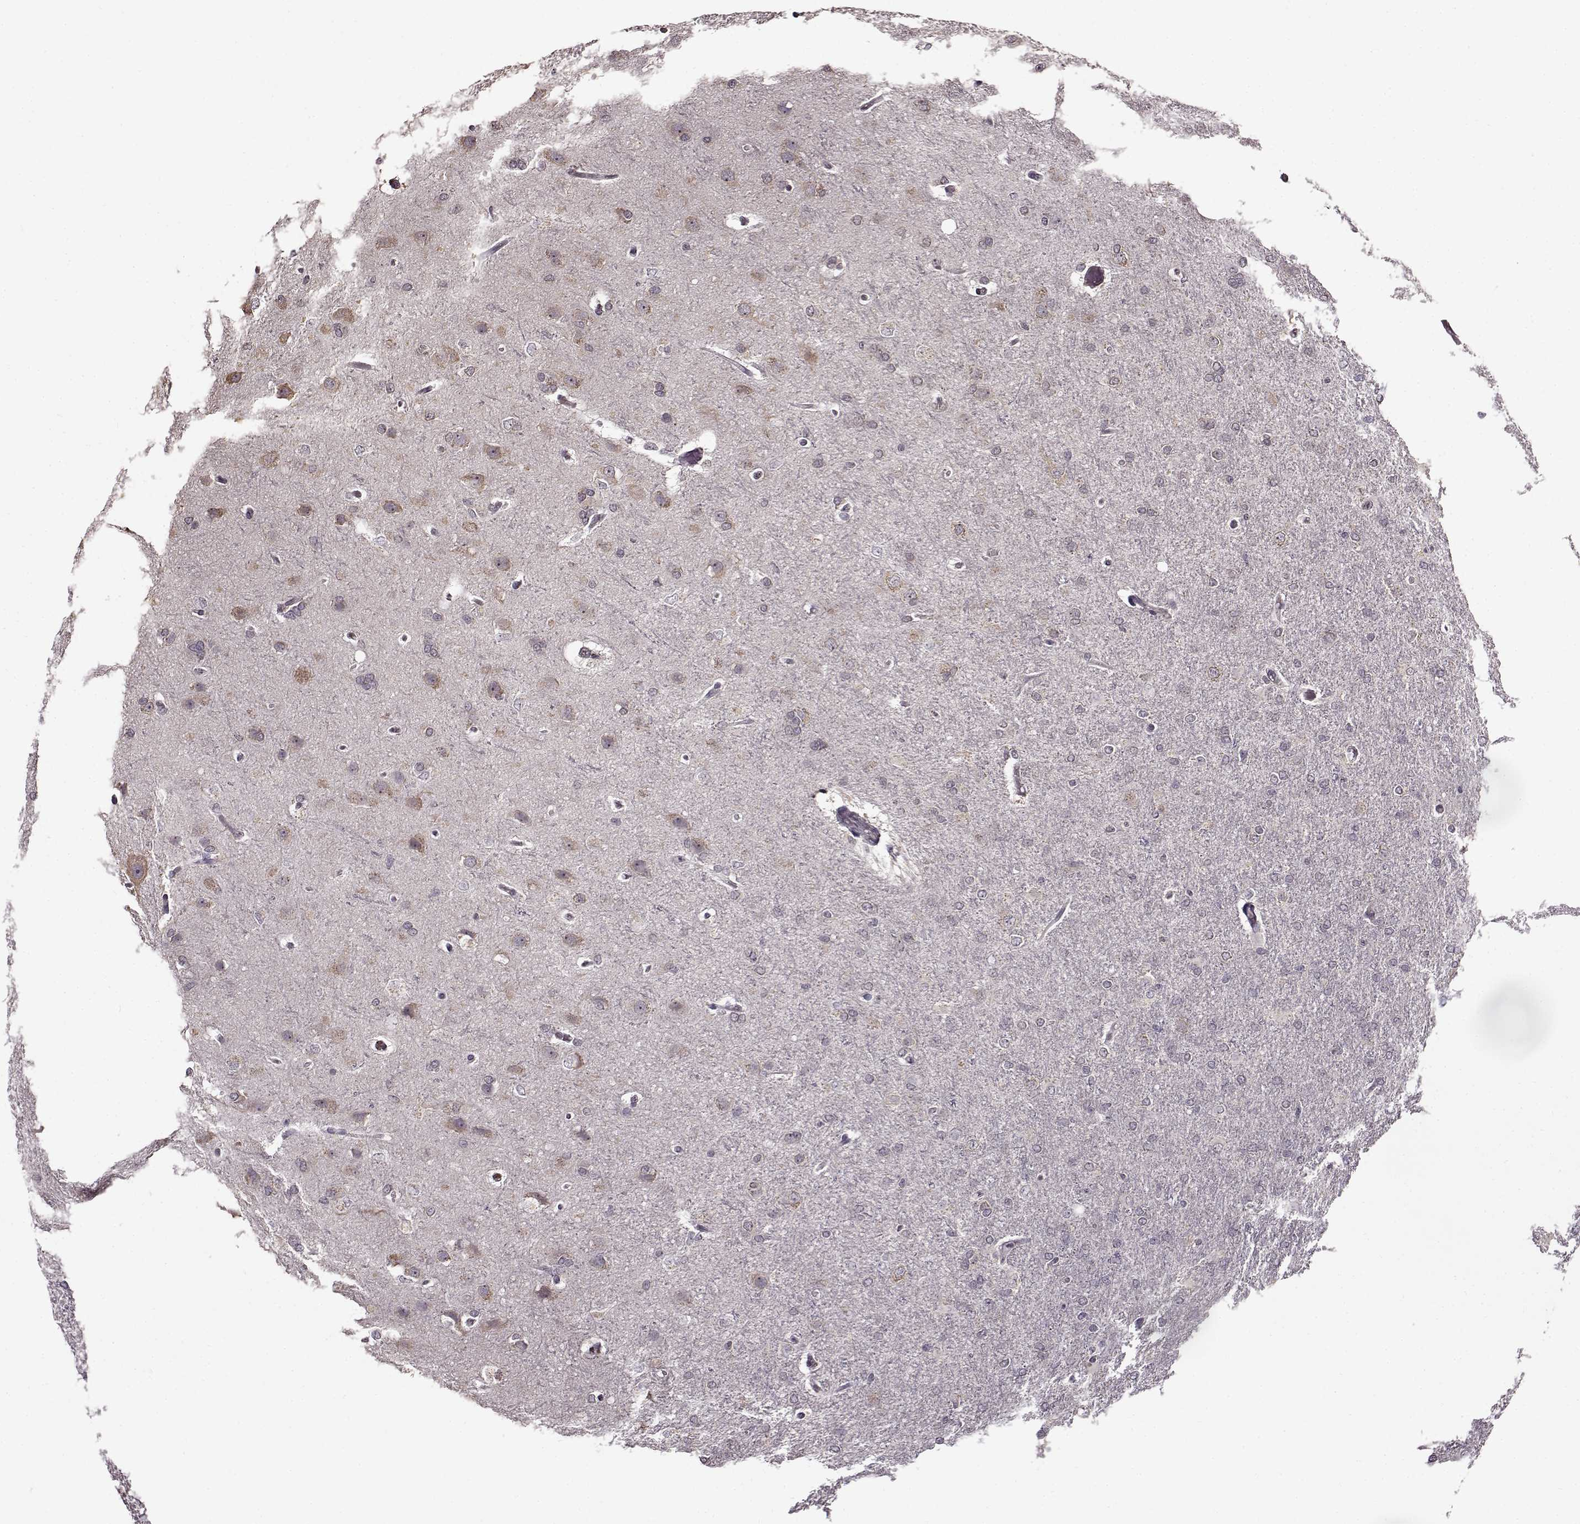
{"staining": {"intensity": "negative", "quantity": "none", "location": "none"}, "tissue": "glioma", "cell_type": "Tumor cells", "image_type": "cancer", "snomed": [{"axis": "morphology", "description": "Glioma, malignant, High grade"}, {"axis": "topography", "description": "Brain"}], "caption": "A high-resolution image shows IHC staining of malignant glioma (high-grade), which exhibits no significant positivity in tumor cells.", "gene": "FSHB", "patient": {"sex": "male", "age": 68}}